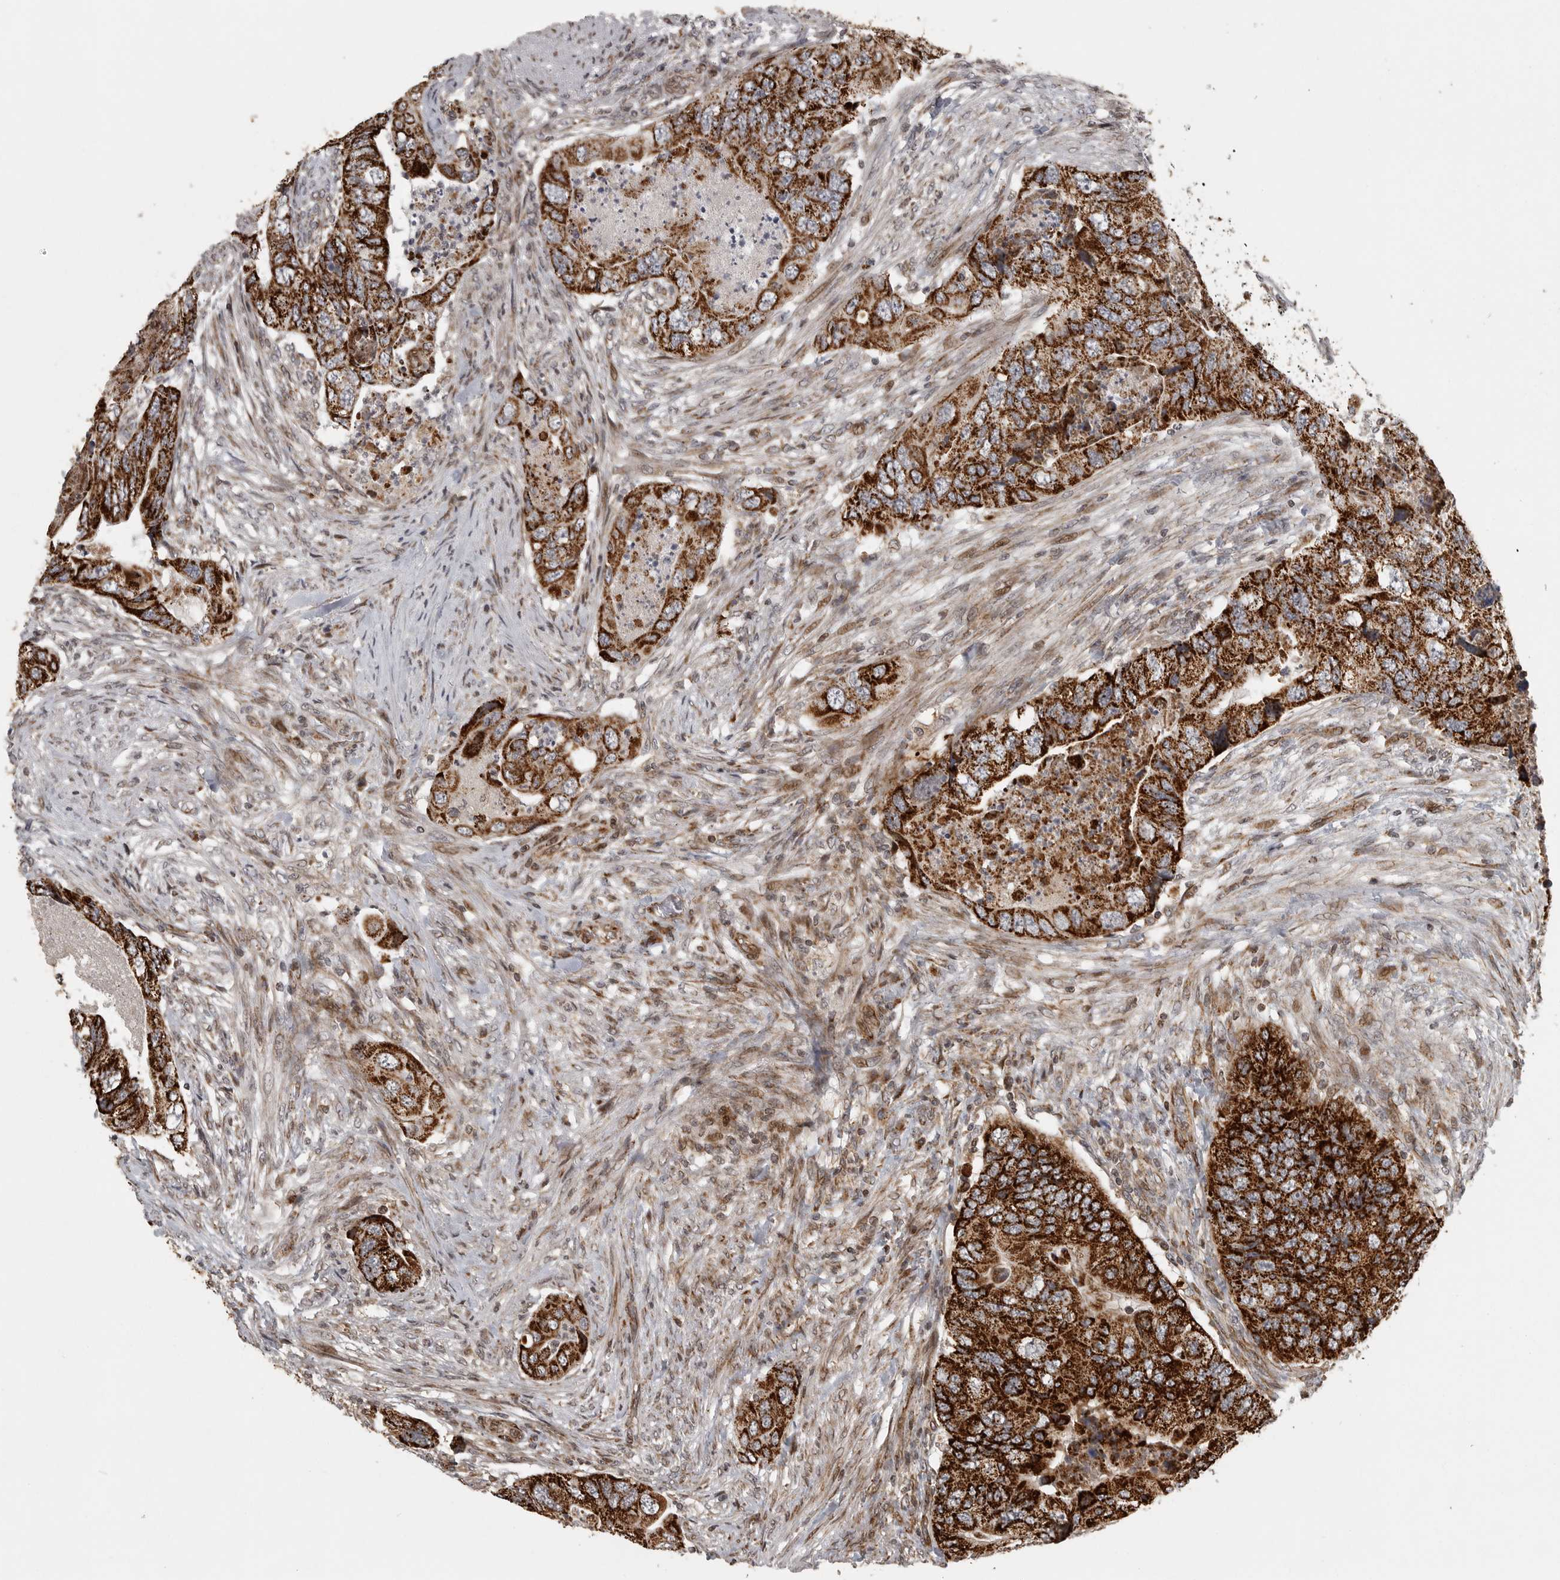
{"staining": {"intensity": "strong", "quantity": ">75%", "location": "cytoplasmic/membranous"}, "tissue": "colorectal cancer", "cell_type": "Tumor cells", "image_type": "cancer", "snomed": [{"axis": "morphology", "description": "Adenocarcinoma, NOS"}, {"axis": "topography", "description": "Rectum"}], "caption": "Colorectal cancer stained with a brown dye exhibits strong cytoplasmic/membranous positive staining in approximately >75% of tumor cells.", "gene": "NARS2", "patient": {"sex": "male", "age": 63}}